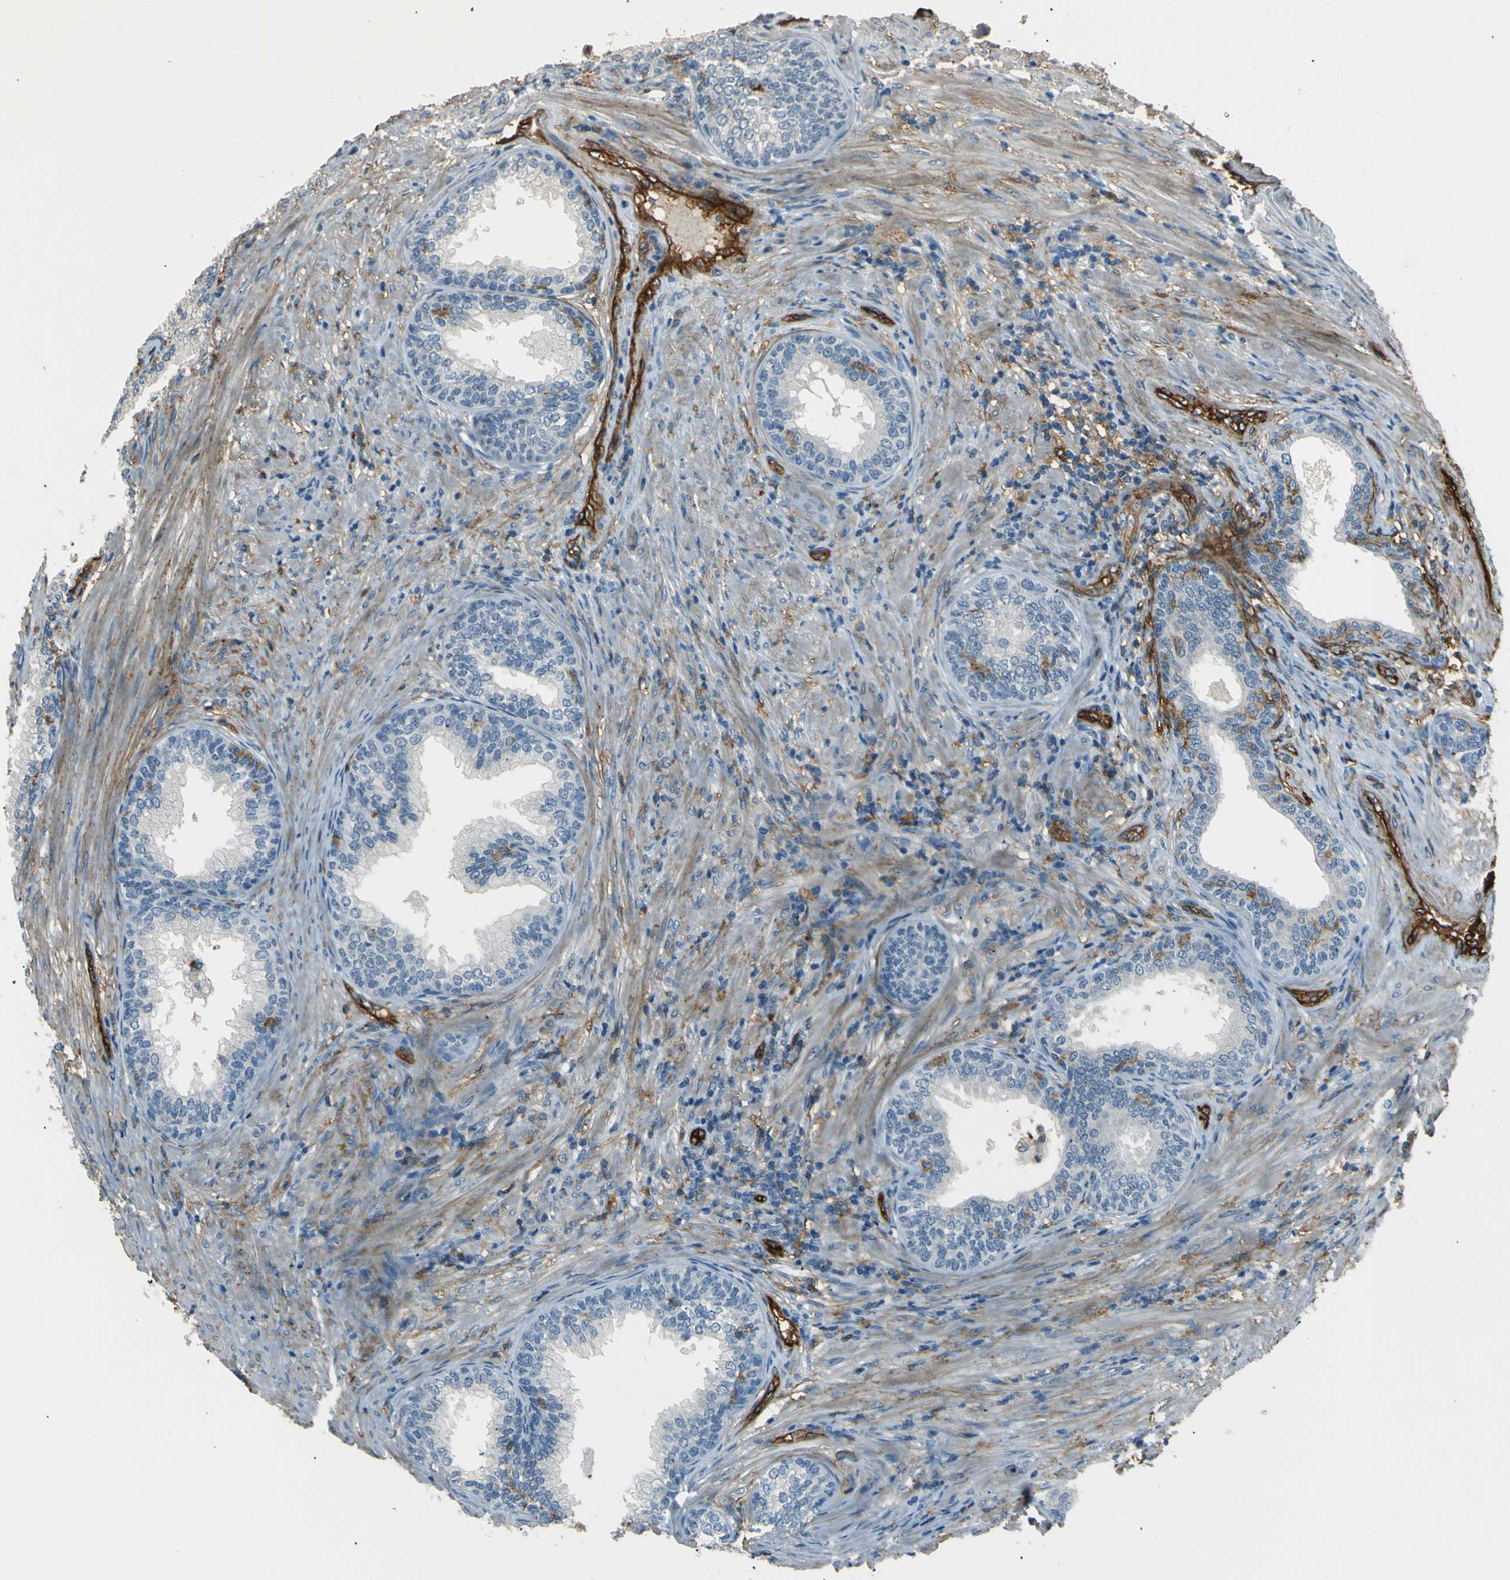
{"staining": {"intensity": "negative", "quantity": "none", "location": "none"}, "tissue": "prostate", "cell_type": "Glandular cells", "image_type": "normal", "snomed": [{"axis": "morphology", "description": "Normal tissue, NOS"}, {"axis": "topography", "description": "Prostate"}], "caption": "A micrograph of human prostate is negative for staining in glandular cells. The staining is performed using DAB brown chromogen with nuclei counter-stained in using hematoxylin.", "gene": "ENTPD1", "patient": {"sex": "male", "age": 76}}